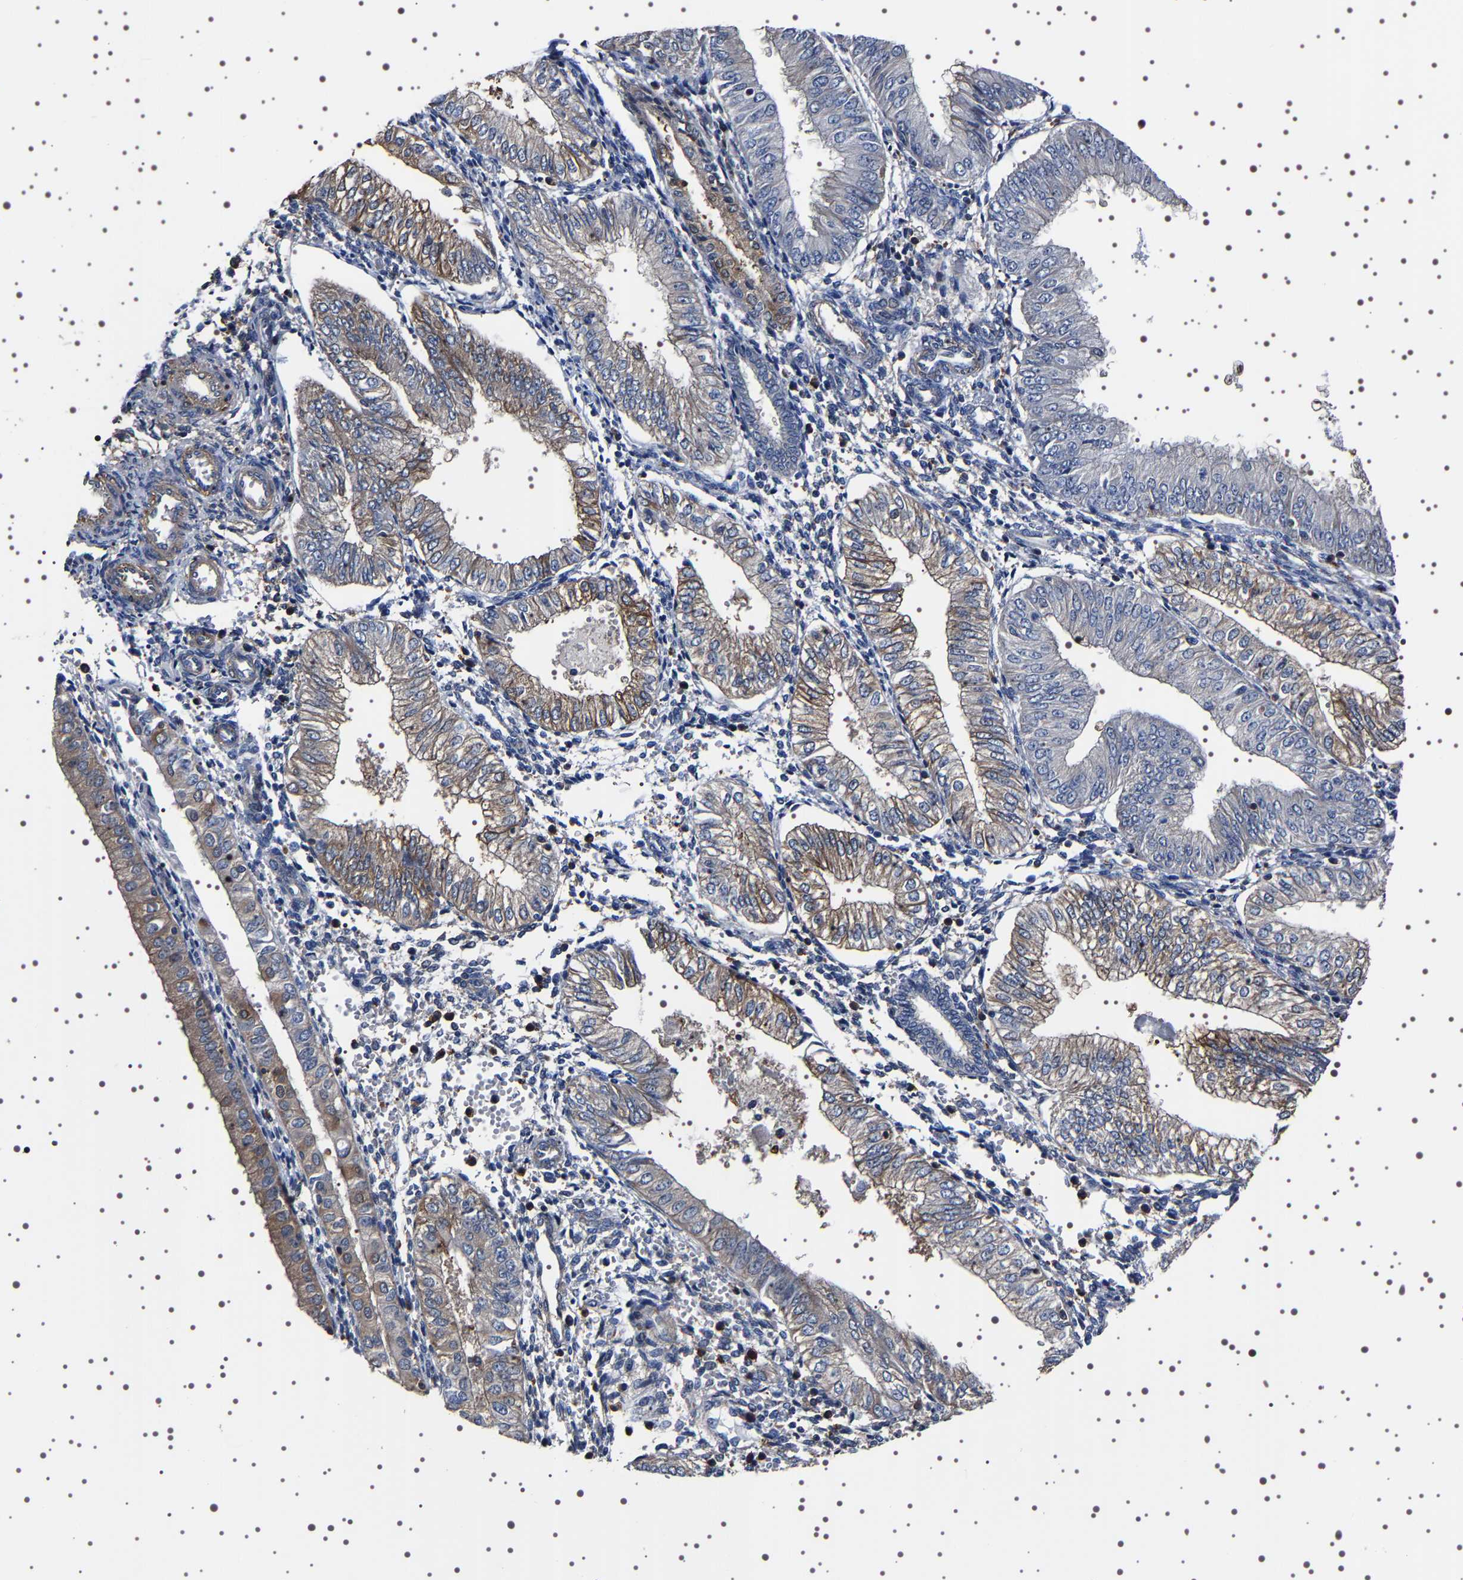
{"staining": {"intensity": "weak", "quantity": "25%-75%", "location": "cytoplasmic/membranous"}, "tissue": "endometrial cancer", "cell_type": "Tumor cells", "image_type": "cancer", "snomed": [{"axis": "morphology", "description": "Adenocarcinoma, NOS"}, {"axis": "topography", "description": "Endometrium"}], "caption": "Weak cytoplasmic/membranous expression for a protein is present in approximately 25%-75% of tumor cells of adenocarcinoma (endometrial) using immunohistochemistry.", "gene": "WDR1", "patient": {"sex": "female", "age": 53}}